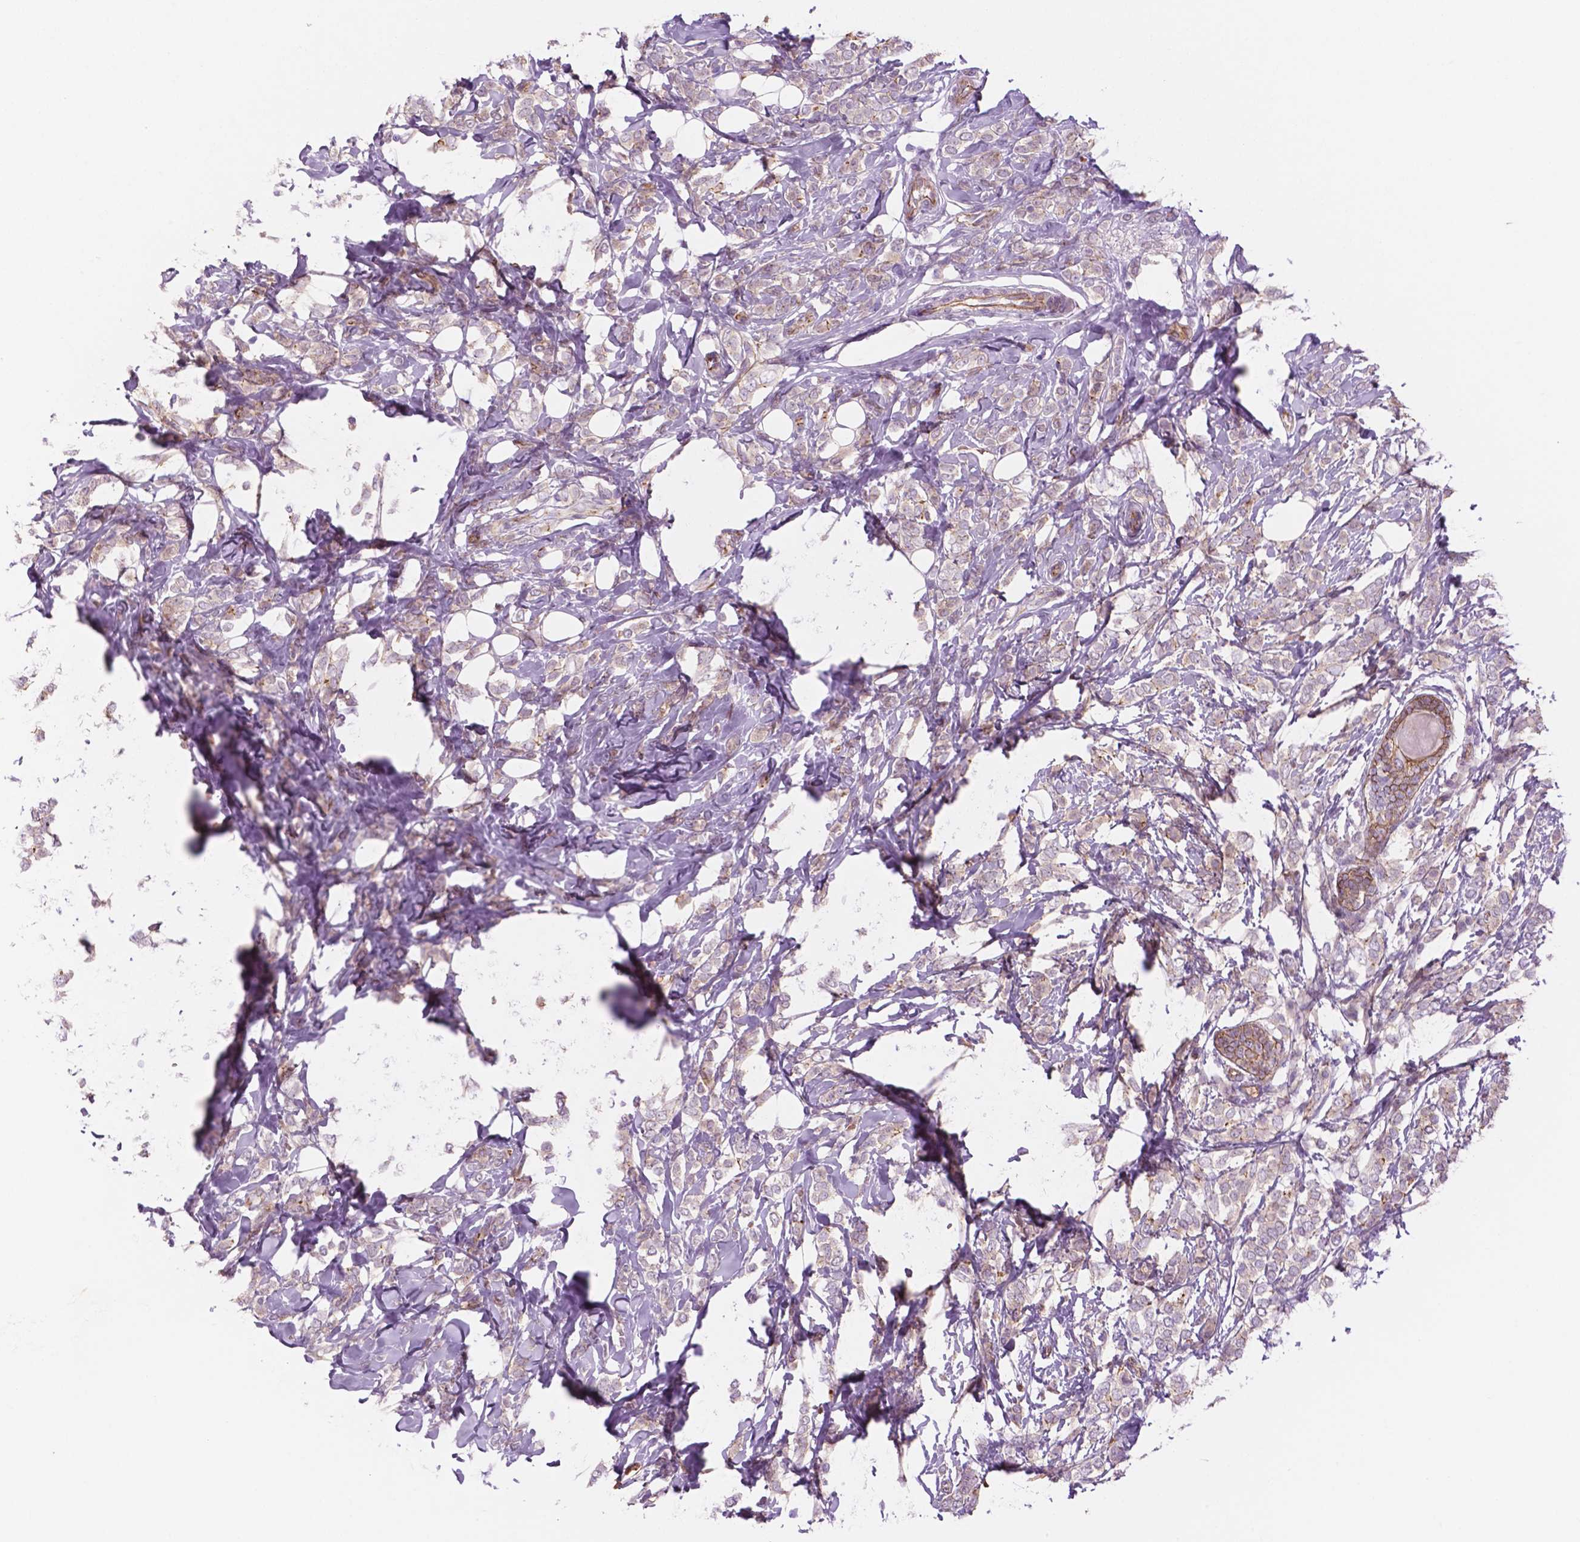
{"staining": {"intensity": "weak", "quantity": ">75%", "location": "cytoplasmic/membranous"}, "tissue": "breast cancer", "cell_type": "Tumor cells", "image_type": "cancer", "snomed": [{"axis": "morphology", "description": "Lobular carcinoma"}, {"axis": "topography", "description": "Breast"}], "caption": "This photomicrograph reveals breast cancer (lobular carcinoma) stained with immunohistochemistry (IHC) to label a protein in brown. The cytoplasmic/membranous of tumor cells show weak positivity for the protein. Nuclei are counter-stained blue.", "gene": "RND3", "patient": {"sex": "female", "age": 49}}